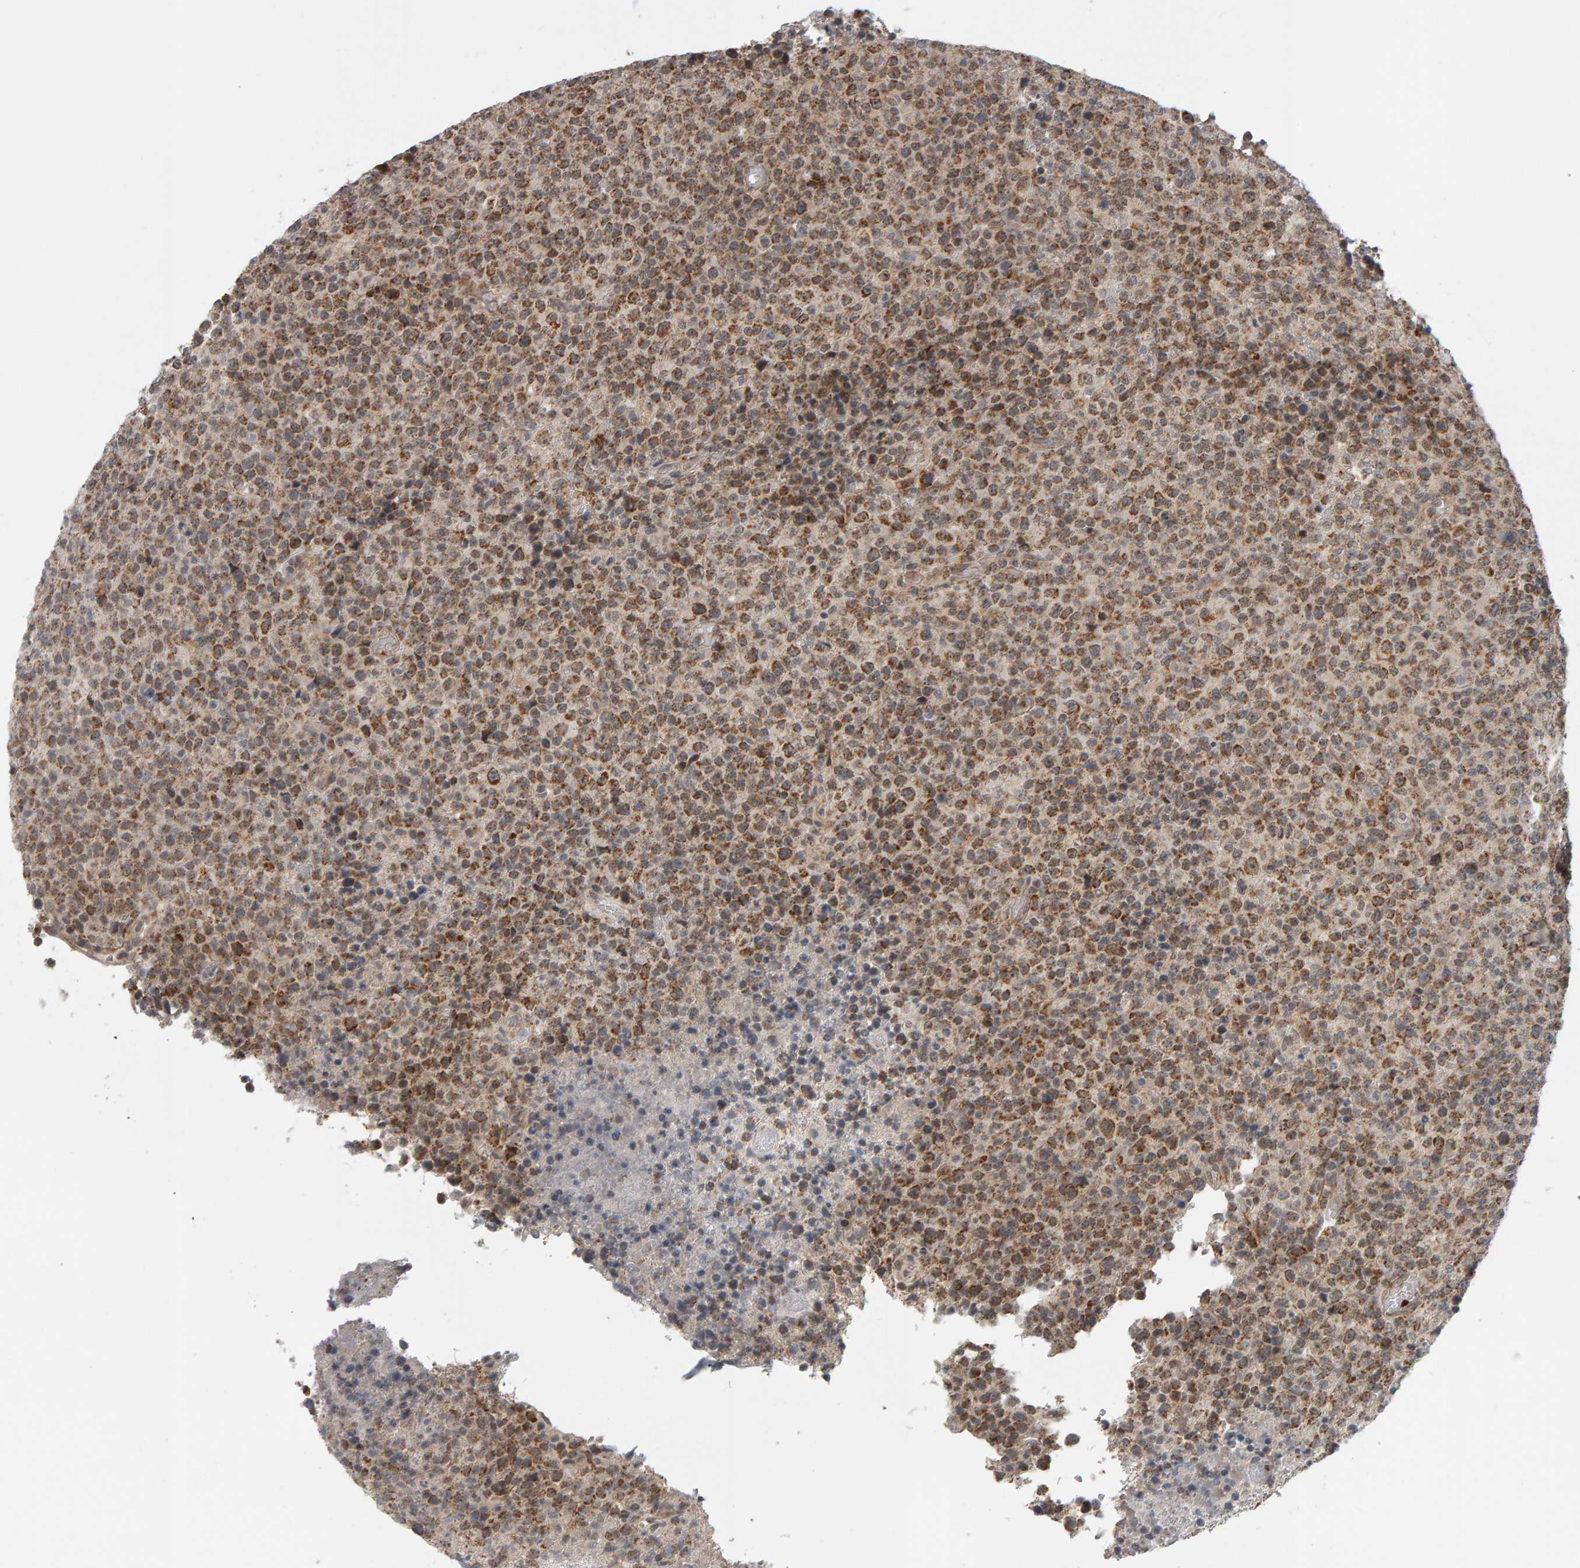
{"staining": {"intensity": "moderate", "quantity": ">75%", "location": "cytoplasmic/membranous"}, "tissue": "lymphoma", "cell_type": "Tumor cells", "image_type": "cancer", "snomed": [{"axis": "morphology", "description": "Malignant lymphoma, non-Hodgkin's type, High grade"}, {"axis": "topography", "description": "Lymph node"}], "caption": "IHC image of neoplastic tissue: human lymphoma stained using immunohistochemistry (IHC) reveals medium levels of moderate protein expression localized specifically in the cytoplasmic/membranous of tumor cells, appearing as a cytoplasmic/membranous brown color.", "gene": "DAP3", "patient": {"sex": "male", "age": 13}}